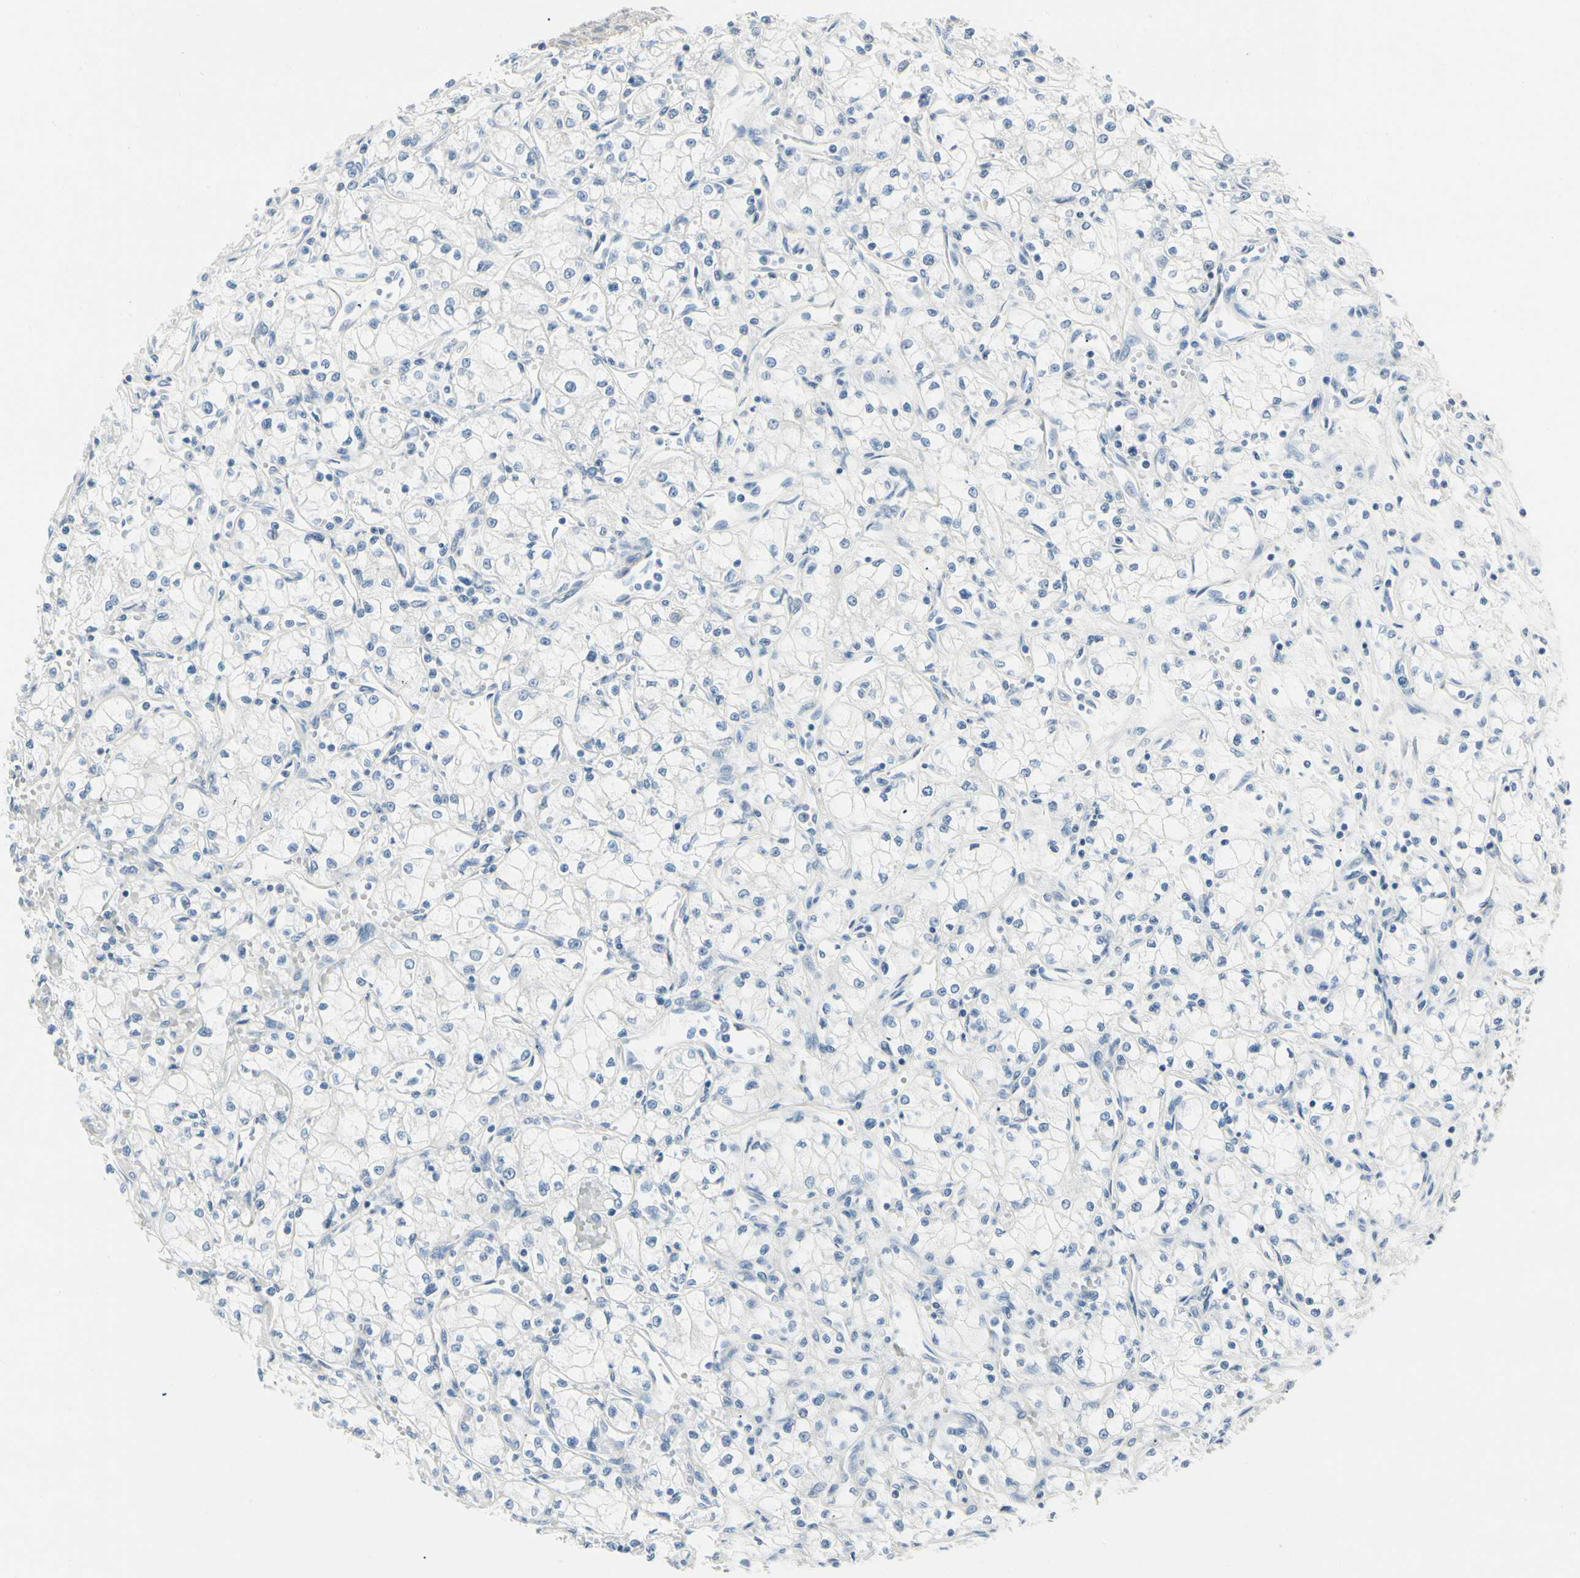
{"staining": {"intensity": "negative", "quantity": "none", "location": "none"}, "tissue": "renal cancer", "cell_type": "Tumor cells", "image_type": "cancer", "snomed": [{"axis": "morphology", "description": "Normal tissue, NOS"}, {"axis": "morphology", "description": "Adenocarcinoma, NOS"}, {"axis": "topography", "description": "Kidney"}], "caption": "The photomicrograph displays no staining of tumor cells in renal cancer (adenocarcinoma).", "gene": "AMPH", "patient": {"sex": "male", "age": 59}}